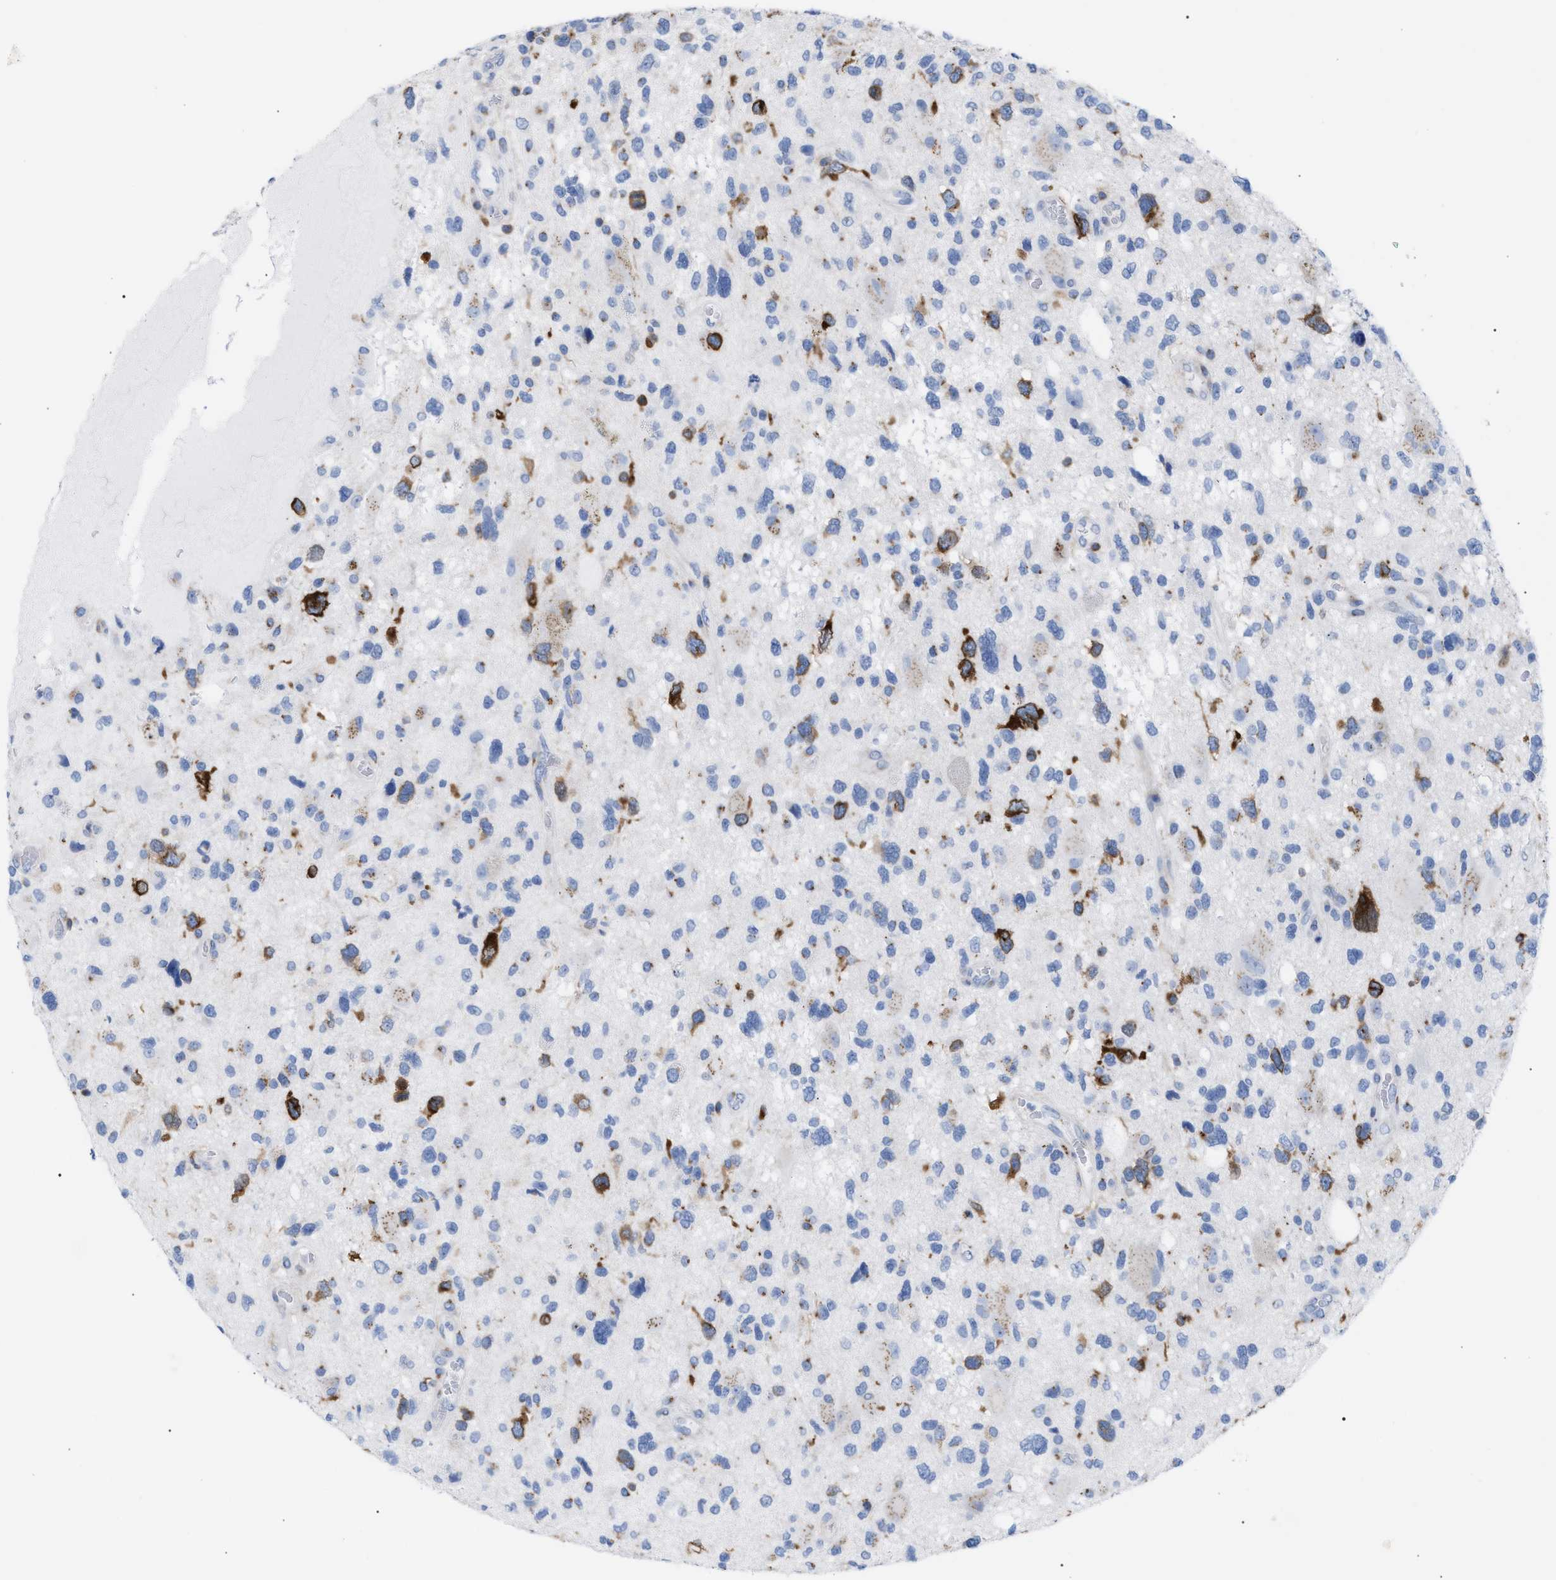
{"staining": {"intensity": "strong", "quantity": "<25%", "location": "cytoplasmic/membranous"}, "tissue": "glioma", "cell_type": "Tumor cells", "image_type": "cancer", "snomed": [{"axis": "morphology", "description": "Glioma, malignant, High grade"}, {"axis": "topography", "description": "Brain"}], "caption": "Immunohistochemistry (DAB (3,3'-diaminobenzidine)) staining of human malignant high-grade glioma exhibits strong cytoplasmic/membranous protein positivity in approximately <25% of tumor cells.", "gene": "TACC3", "patient": {"sex": "male", "age": 33}}